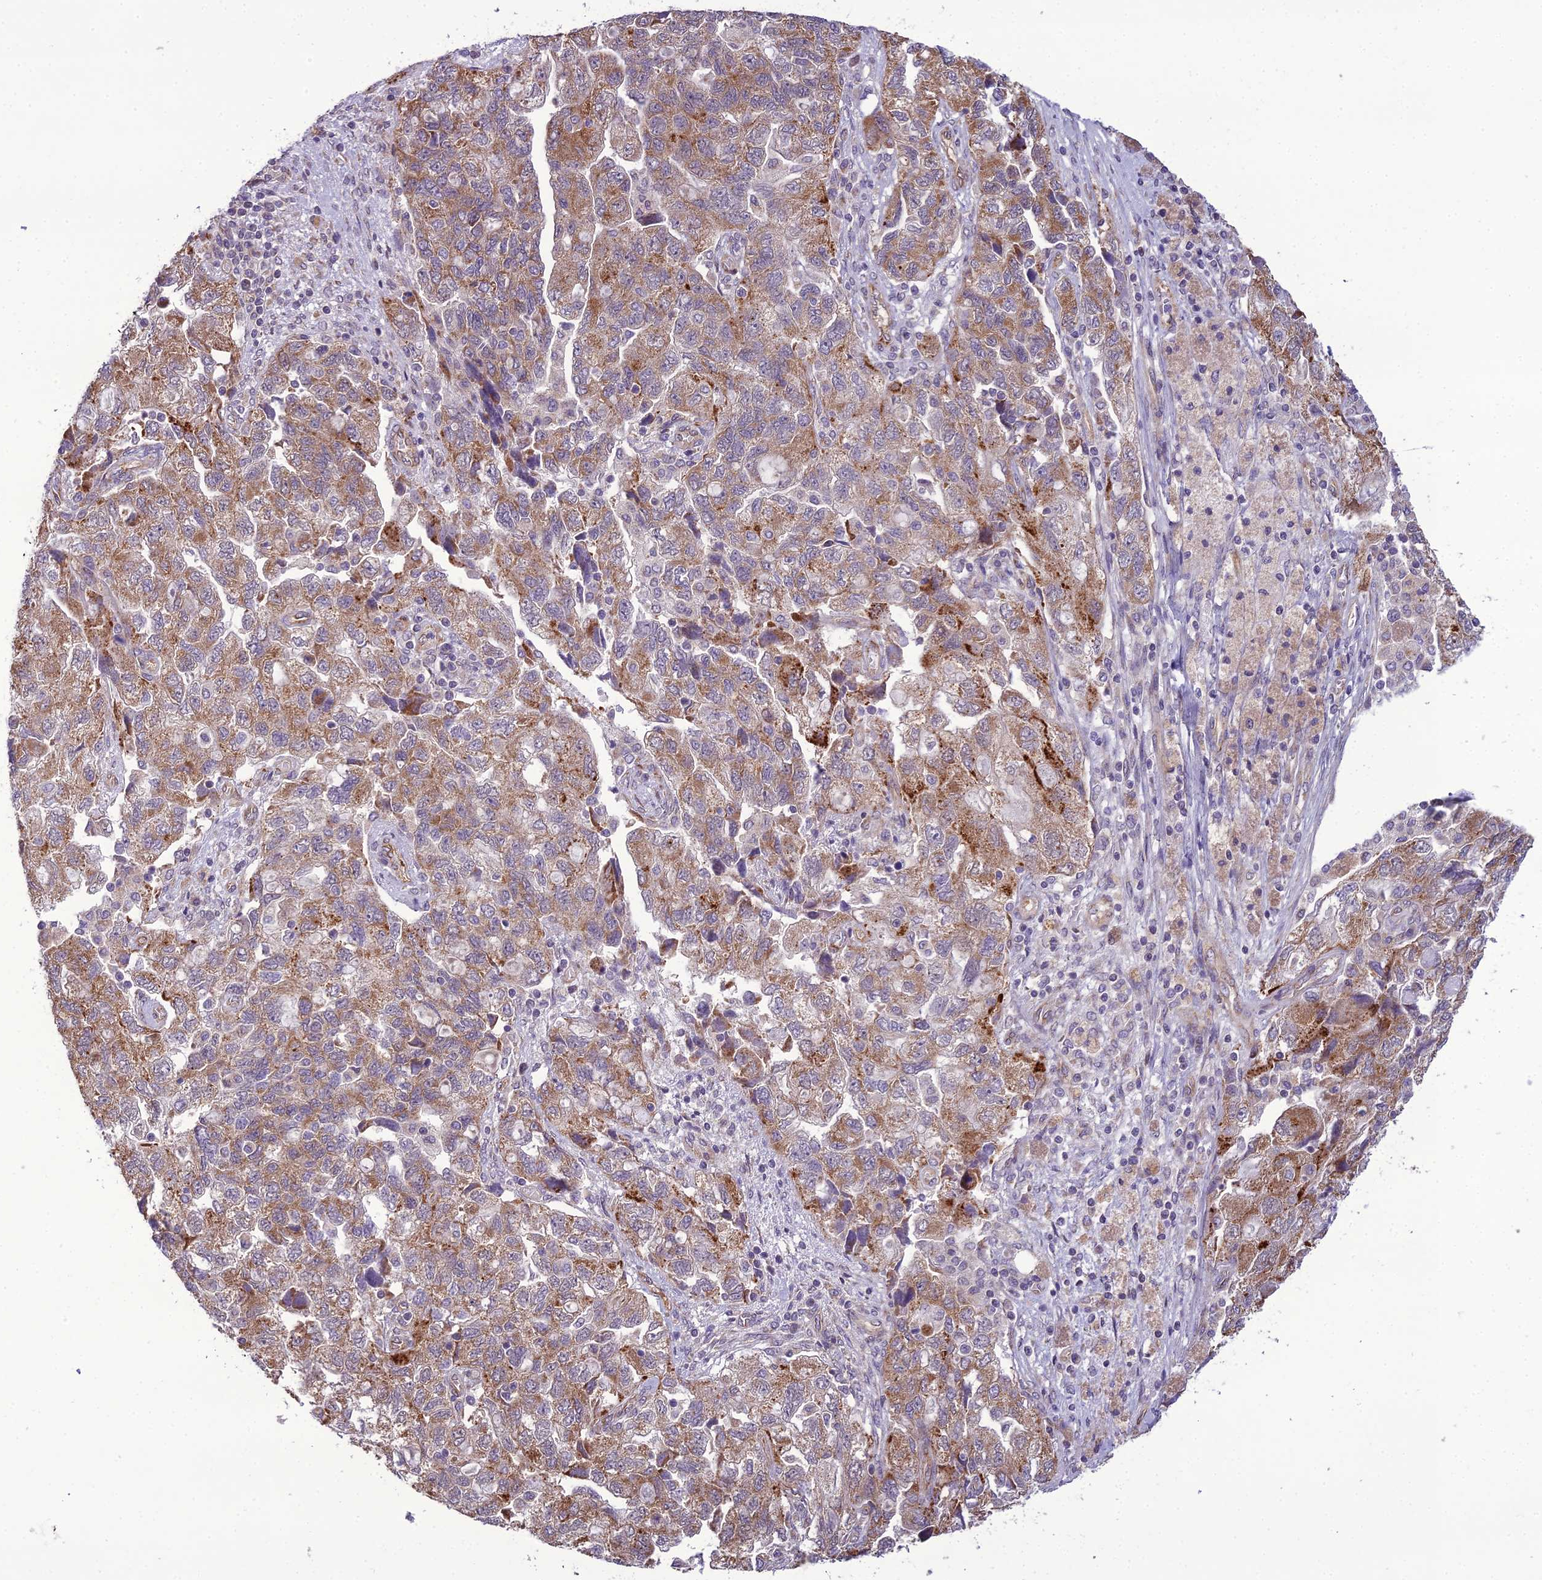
{"staining": {"intensity": "moderate", "quantity": ">75%", "location": "cytoplasmic/membranous"}, "tissue": "ovarian cancer", "cell_type": "Tumor cells", "image_type": "cancer", "snomed": [{"axis": "morphology", "description": "Carcinoma, NOS"}, {"axis": "morphology", "description": "Cystadenocarcinoma, serous, NOS"}, {"axis": "topography", "description": "Ovary"}], "caption": "A brown stain shows moderate cytoplasmic/membranous staining of a protein in ovarian serous cystadenocarcinoma tumor cells.", "gene": "NODAL", "patient": {"sex": "female", "age": 69}}